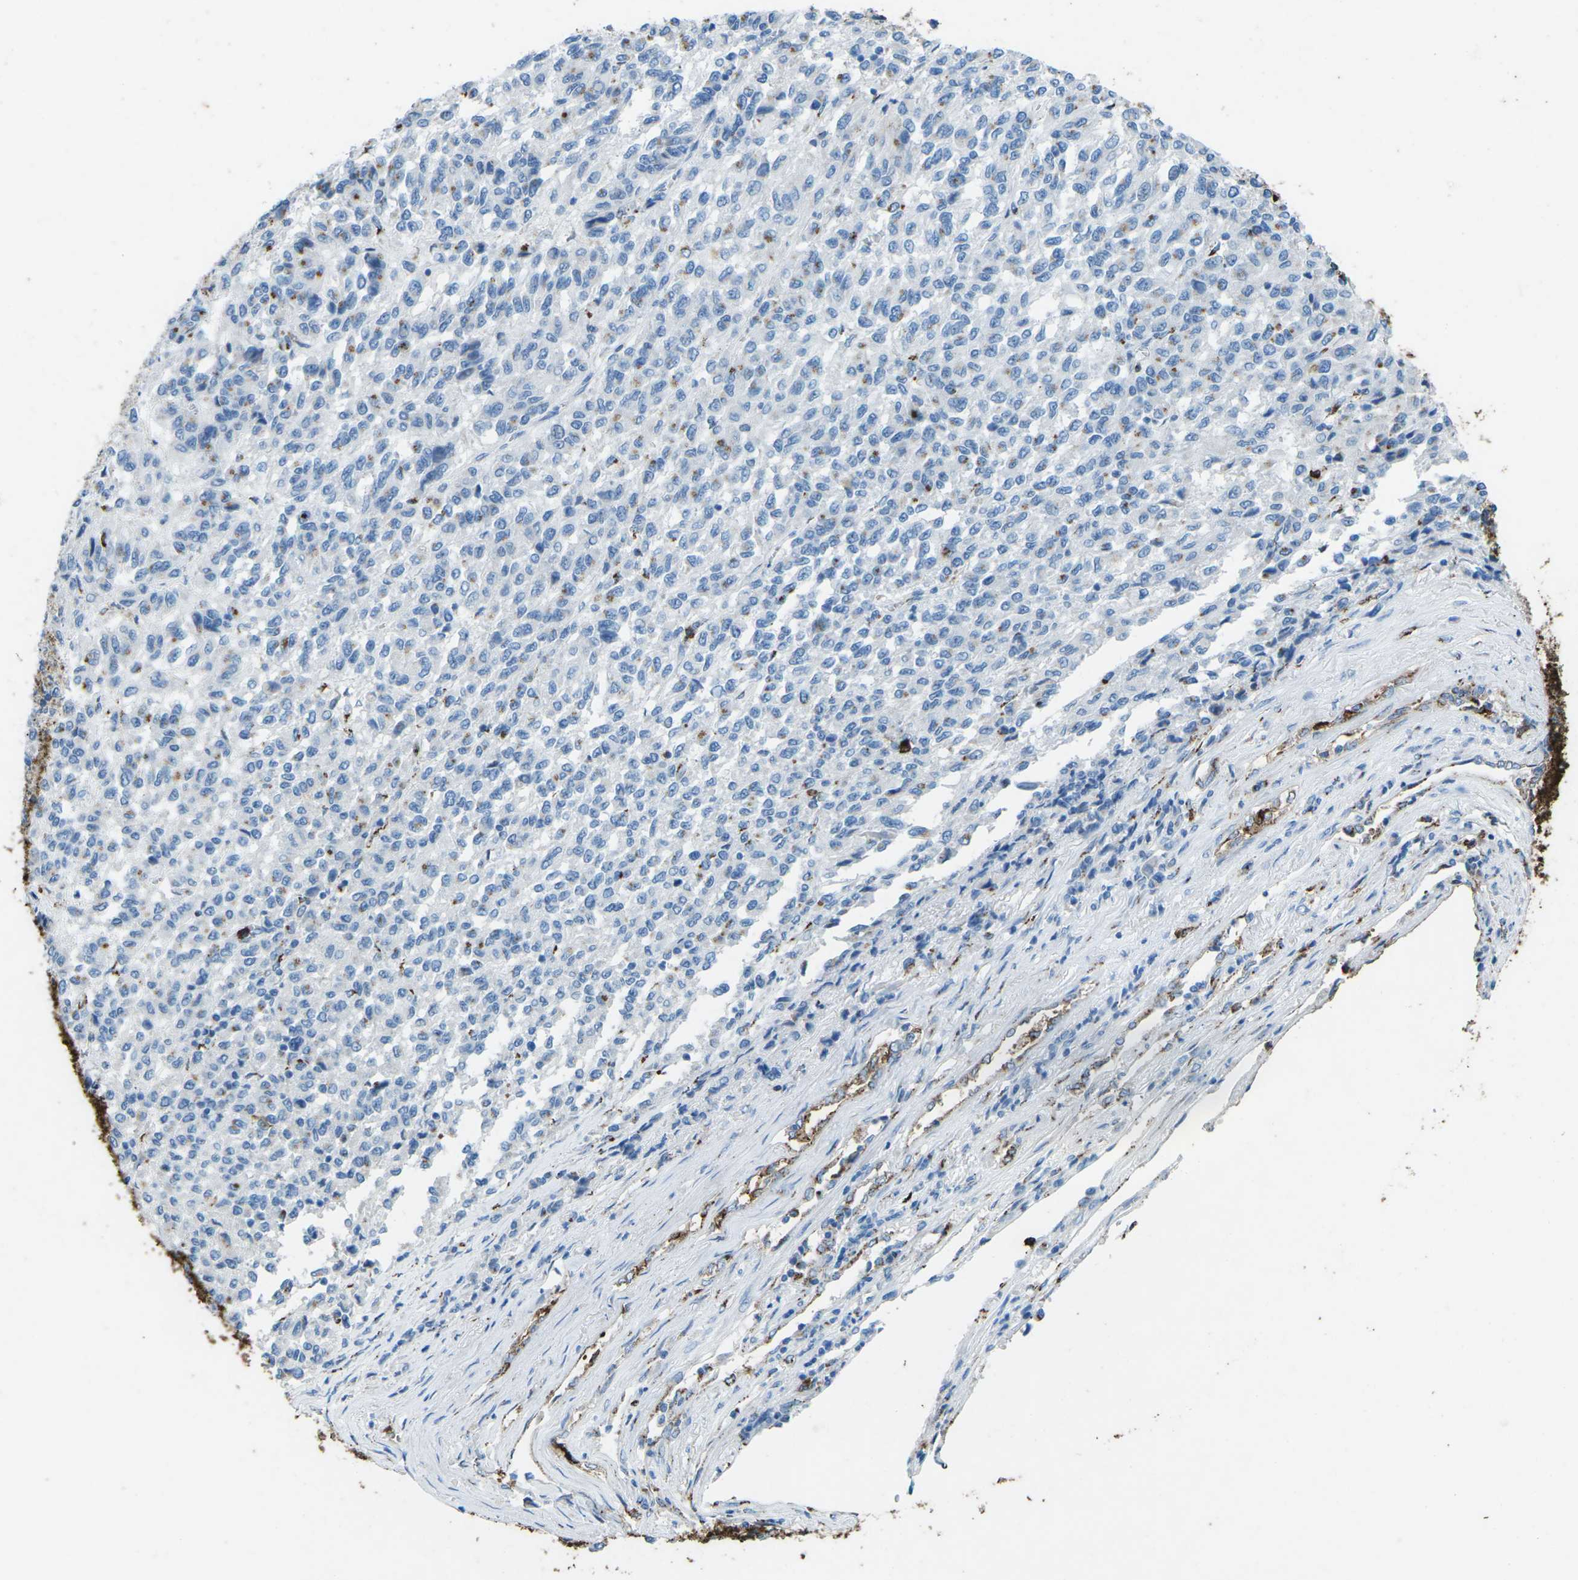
{"staining": {"intensity": "moderate", "quantity": "<25%", "location": "cytoplasmic/membranous"}, "tissue": "melanoma", "cell_type": "Tumor cells", "image_type": "cancer", "snomed": [{"axis": "morphology", "description": "Malignant melanoma, Metastatic site"}, {"axis": "topography", "description": "Lung"}], "caption": "Tumor cells demonstrate low levels of moderate cytoplasmic/membranous staining in approximately <25% of cells in melanoma. The staining is performed using DAB (3,3'-diaminobenzidine) brown chromogen to label protein expression. The nuclei are counter-stained blue using hematoxylin.", "gene": "CTAGE1", "patient": {"sex": "male", "age": 64}}